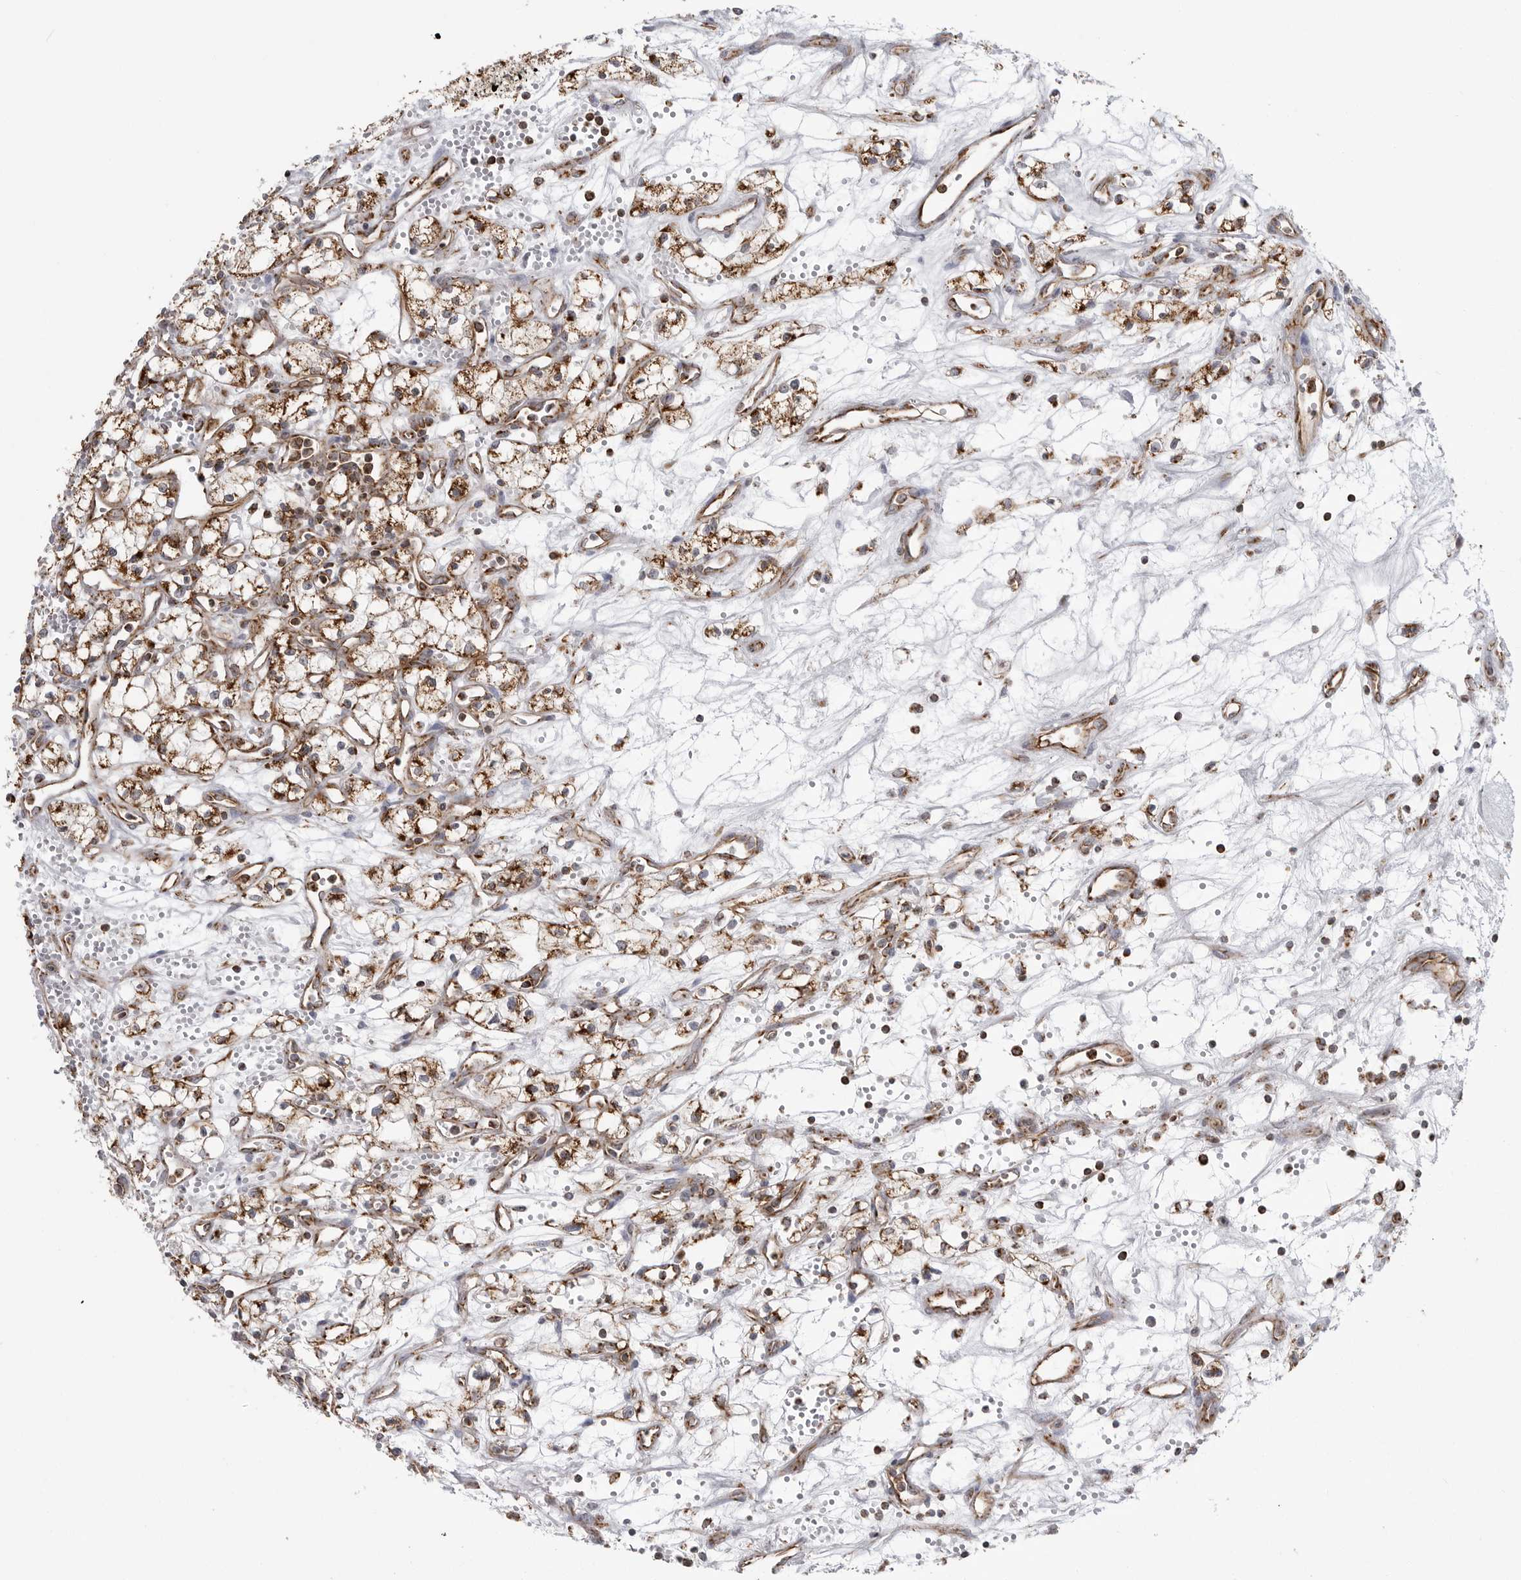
{"staining": {"intensity": "moderate", "quantity": ">75%", "location": "cytoplasmic/membranous"}, "tissue": "renal cancer", "cell_type": "Tumor cells", "image_type": "cancer", "snomed": [{"axis": "morphology", "description": "Adenocarcinoma, NOS"}, {"axis": "topography", "description": "Kidney"}], "caption": "IHC staining of renal cancer (adenocarcinoma), which demonstrates medium levels of moderate cytoplasmic/membranous staining in approximately >75% of tumor cells indicating moderate cytoplasmic/membranous protein staining. The staining was performed using DAB (3,3'-diaminobenzidine) (brown) for protein detection and nuclei were counterstained in hematoxylin (blue).", "gene": "FH", "patient": {"sex": "male", "age": 59}}